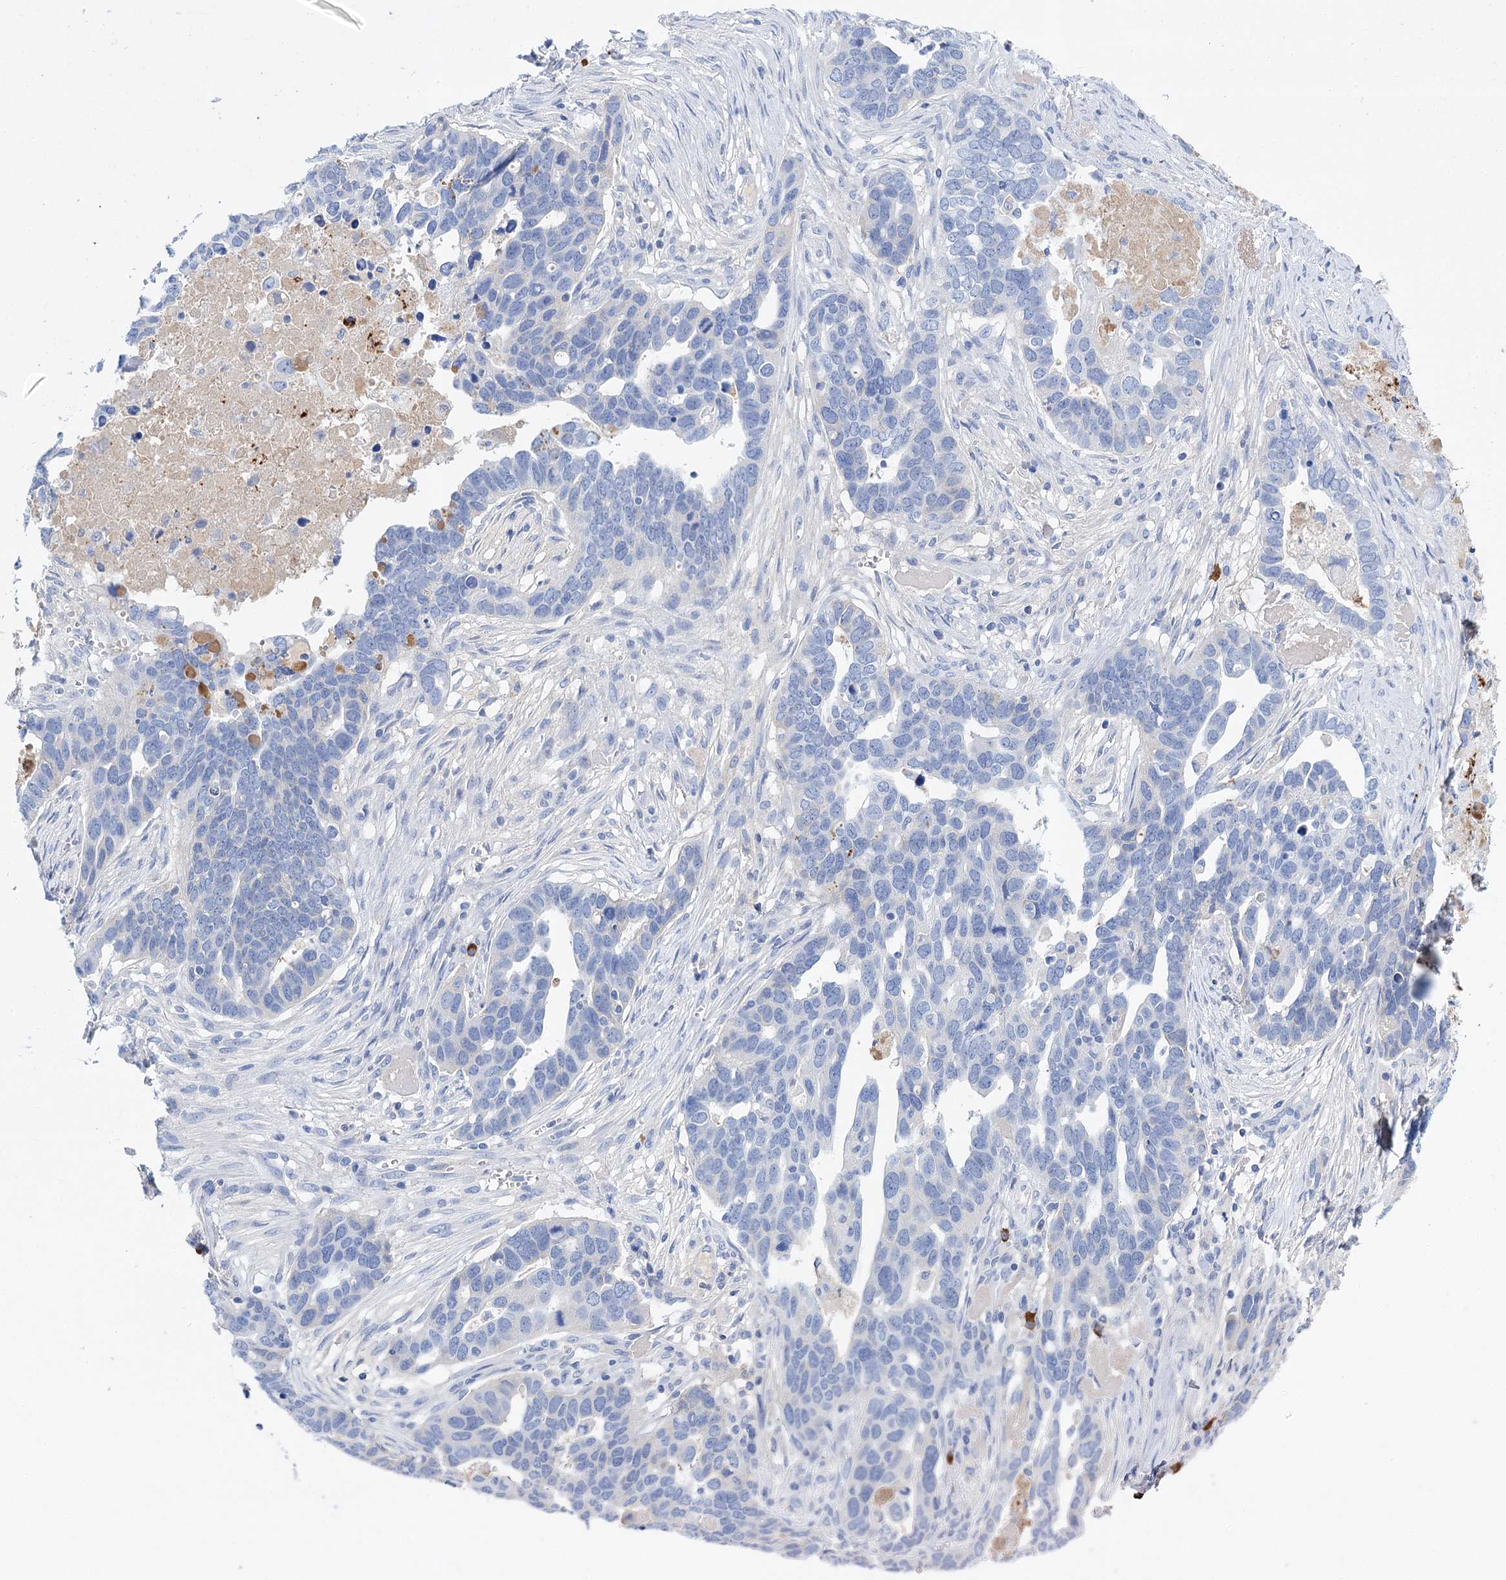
{"staining": {"intensity": "negative", "quantity": "none", "location": "none"}, "tissue": "ovarian cancer", "cell_type": "Tumor cells", "image_type": "cancer", "snomed": [{"axis": "morphology", "description": "Cystadenocarcinoma, serous, NOS"}, {"axis": "topography", "description": "Ovary"}], "caption": "There is no significant expression in tumor cells of ovarian cancer.", "gene": "FBXW12", "patient": {"sex": "female", "age": 54}}